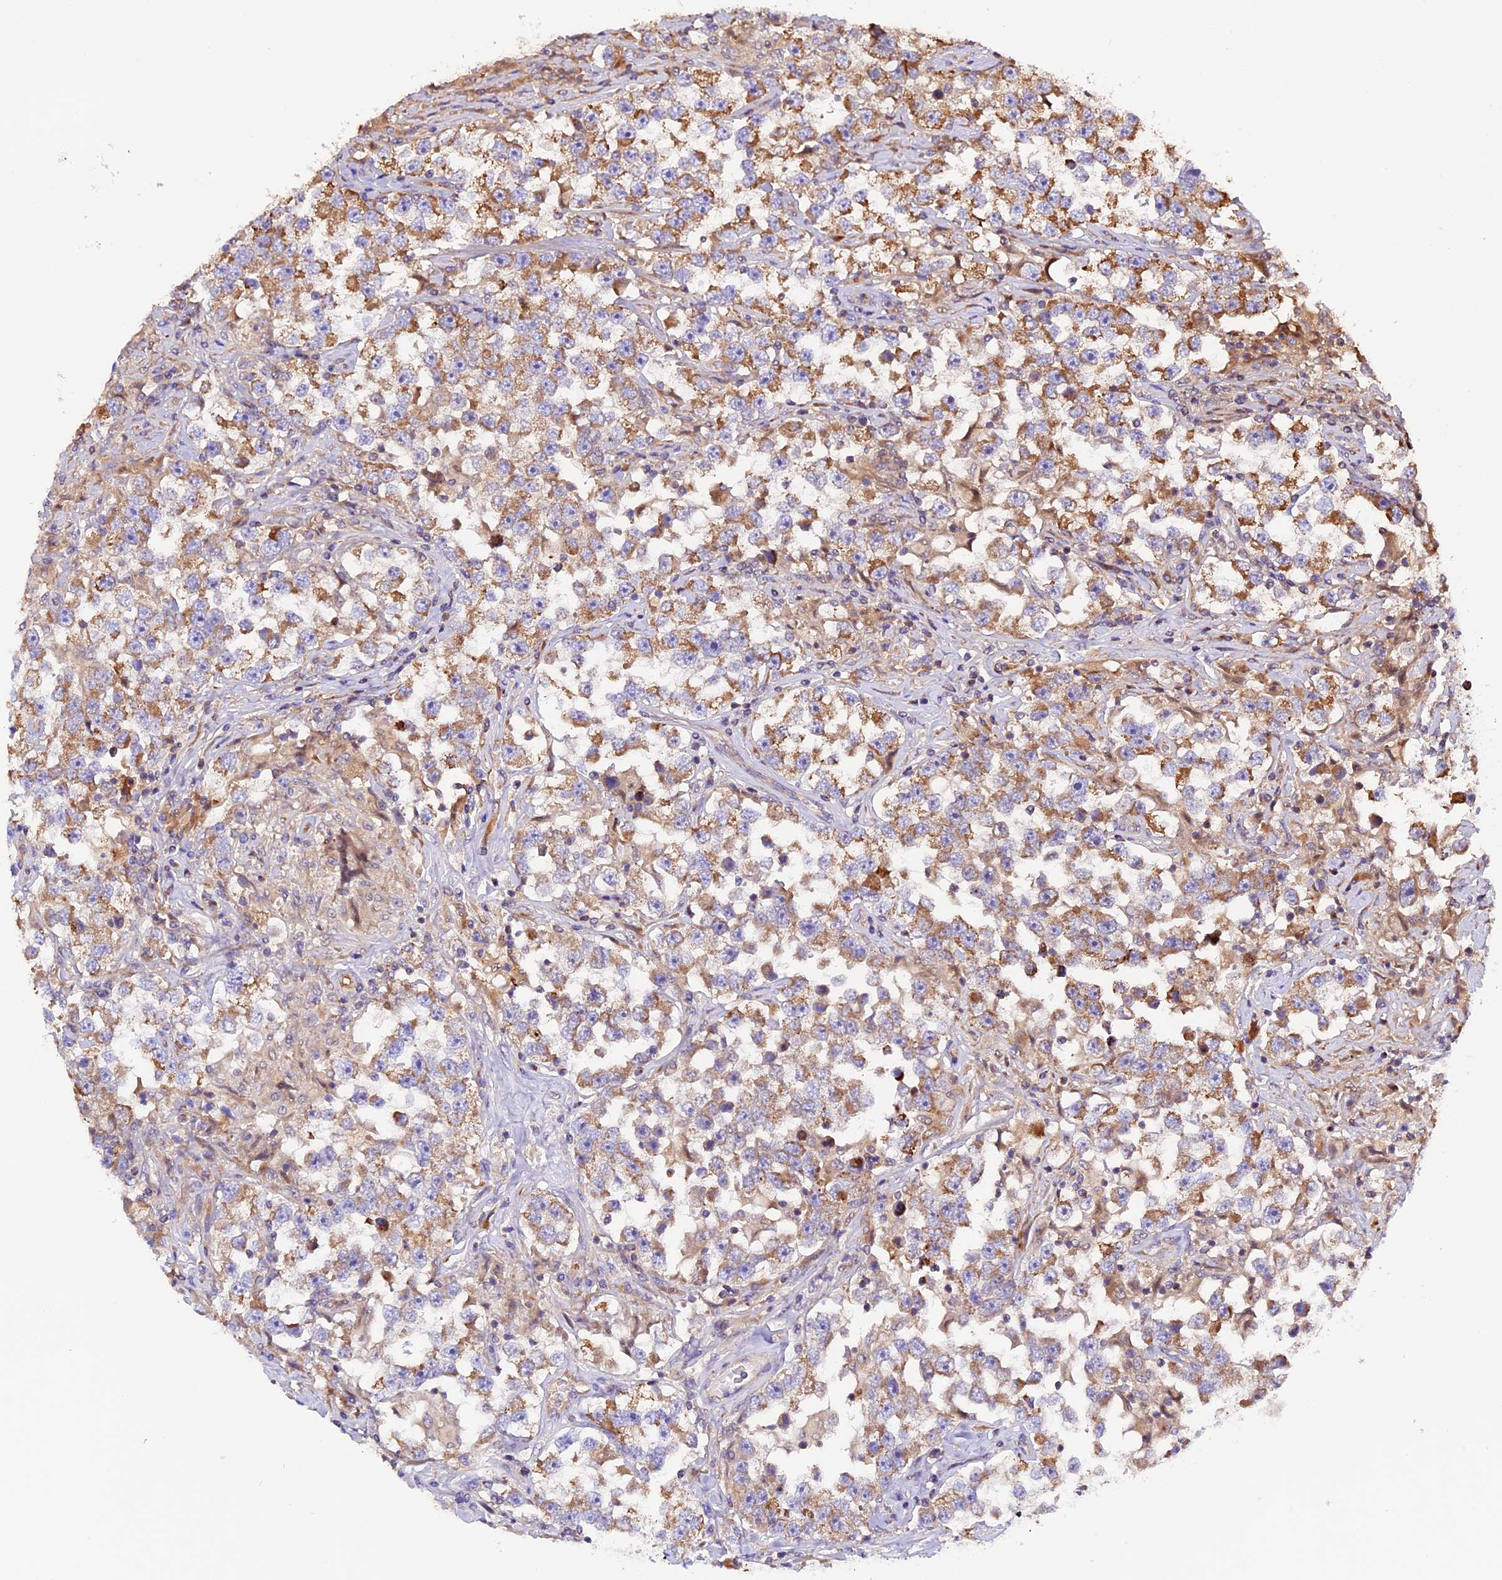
{"staining": {"intensity": "moderate", "quantity": ">75%", "location": "cytoplasmic/membranous"}, "tissue": "testis cancer", "cell_type": "Tumor cells", "image_type": "cancer", "snomed": [{"axis": "morphology", "description": "Seminoma, NOS"}, {"axis": "topography", "description": "Testis"}], "caption": "Immunohistochemical staining of seminoma (testis) shows medium levels of moderate cytoplasmic/membranous protein expression in about >75% of tumor cells.", "gene": "METTL22", "patient": {"sex": "male", "age": 46}}